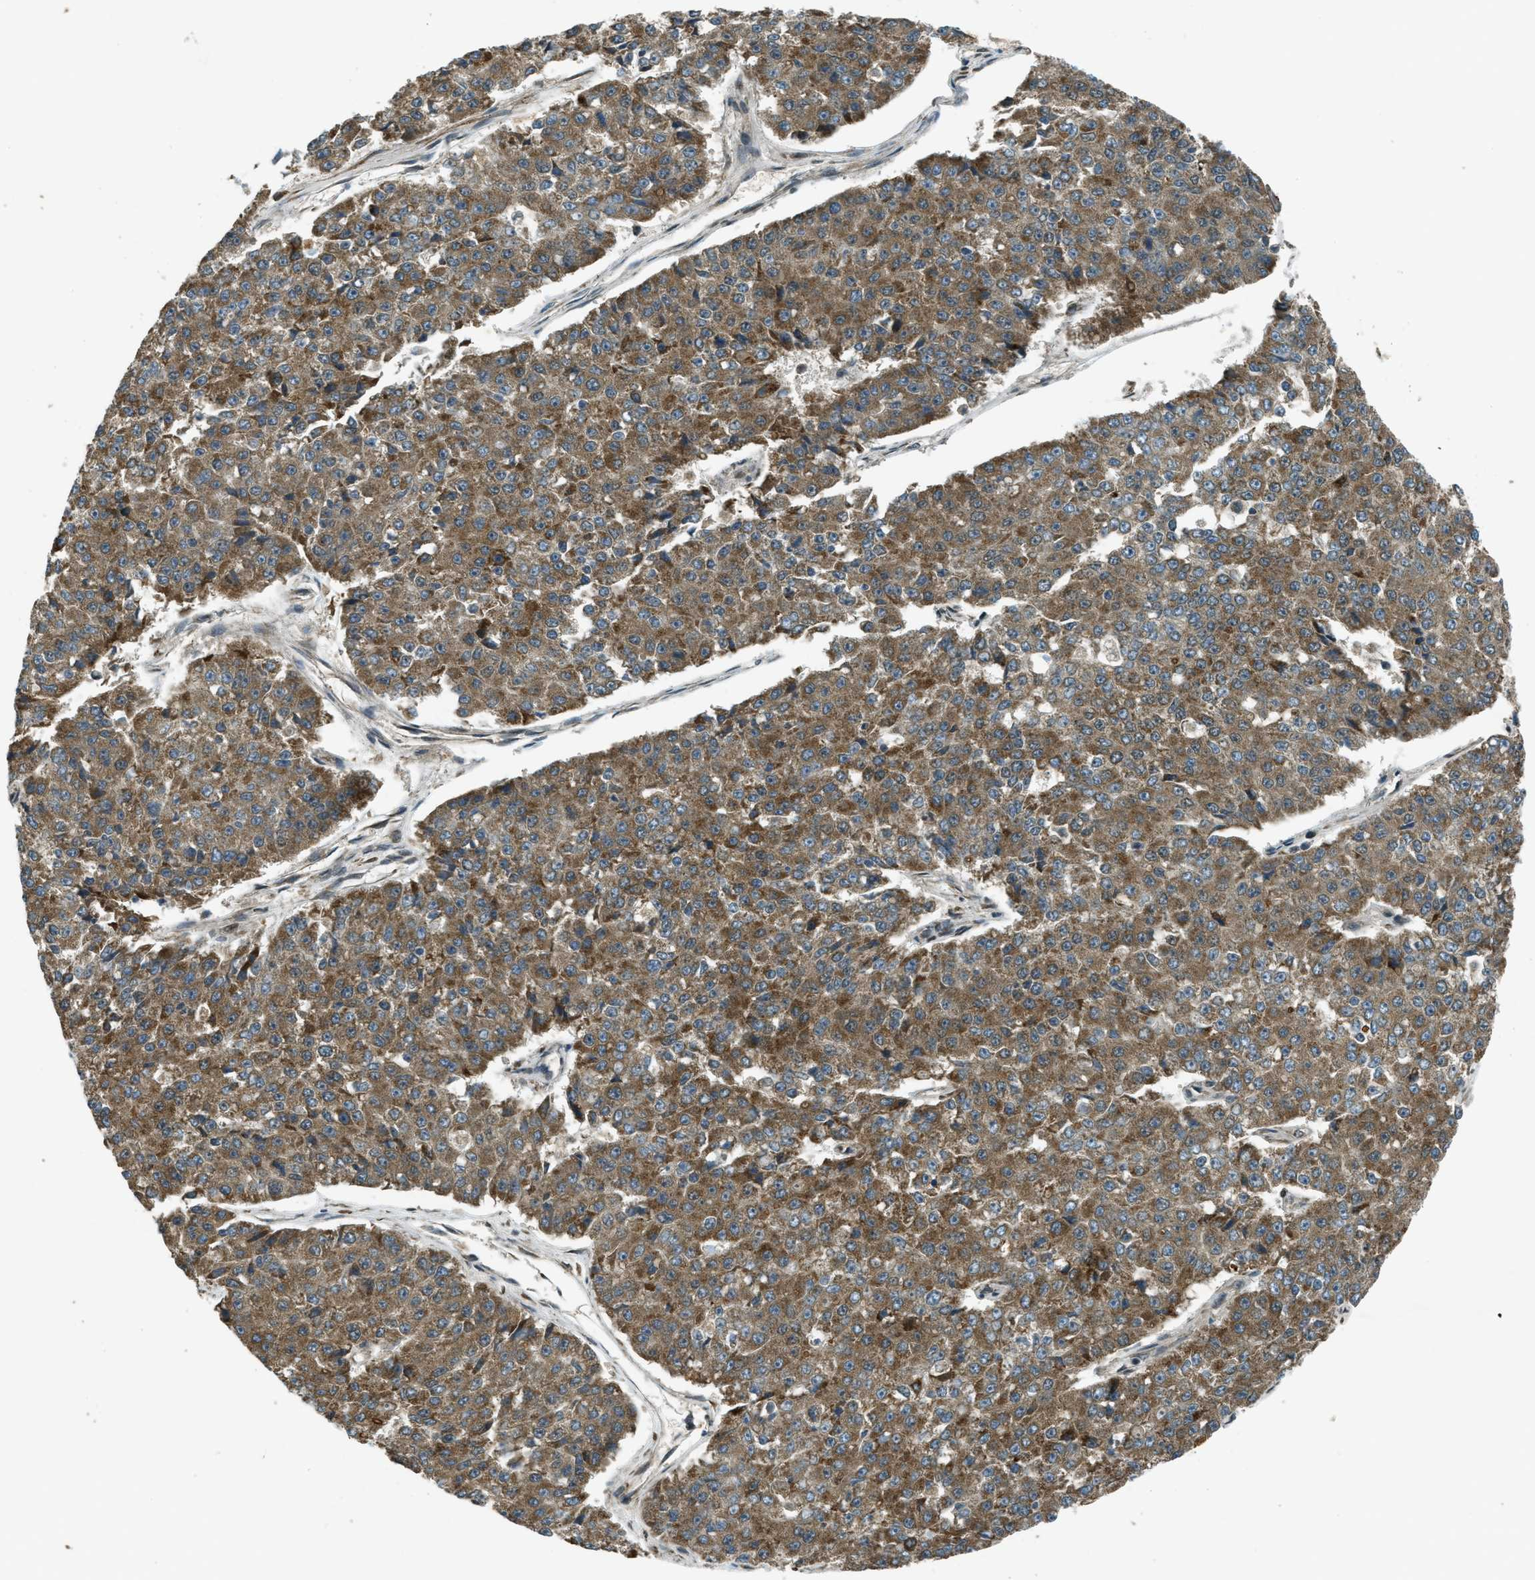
{"staining": {"intensity": "moderate", "quantity": ">75%", "location": "cytoplasmic/membranous"}, "tissue": "pancreatic cancer", "cell_type": "Tumor cells", "image_type": "cancer", "snomed": [{"axis": "morphology", "description": "Adenocarcinoma, NOS"}, {"axis": "topography", "description": "Pancreas"}], "caption": "Immunohistochemical staining of pancreatic cancer (adenocarcinoma) exhibits moderate cytoplasmic/membranous protein positivity in approximately >75% of tumor cells.", "gene": "EIF2AK3", "patient": {"sex": "male", "age": 50}}